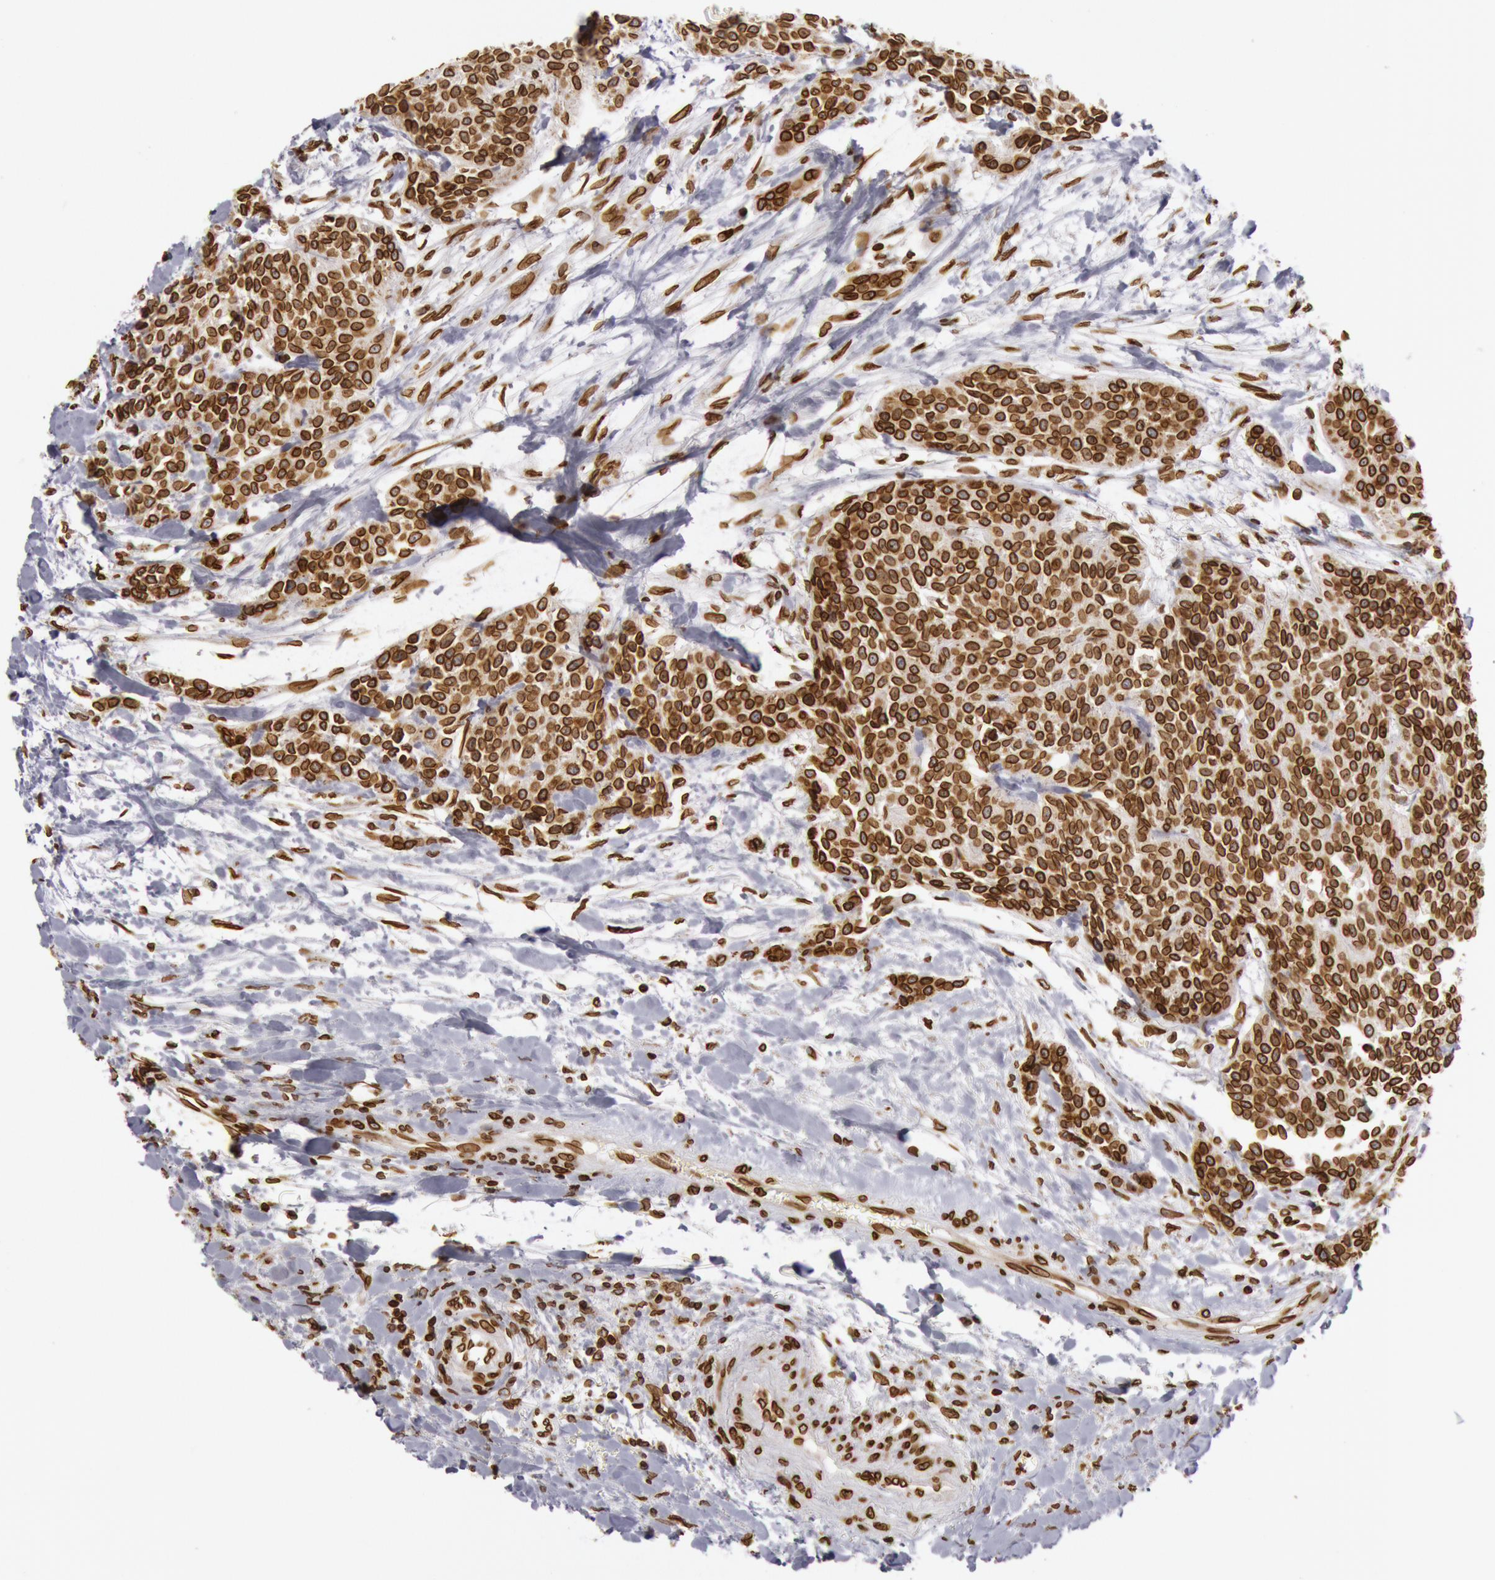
{"staining": {"intensity": "strong", "quantity": ">75%", "location": "cytoplasmic/membranous,nuclear"}, "tissue": "urothelial cancer", "cell_type": "Tumor cells", "image_type": "cancer", "snomed": [{"axis": "morphology", "description": "Urothelial carcinoma, High grade"}, {"axis": "topography", "description": "Urinary bladder"}], "caption": "Strong cytoplasmic/membranous and nuclear staining is present in approximately >75% of tumor cells in urothelial carcinoma (high-grade). (DAB = brown stain, brightfield microscopy at high magnification).", "gene": "SUN2", "patient": {"sex": "male", "age": 56}}